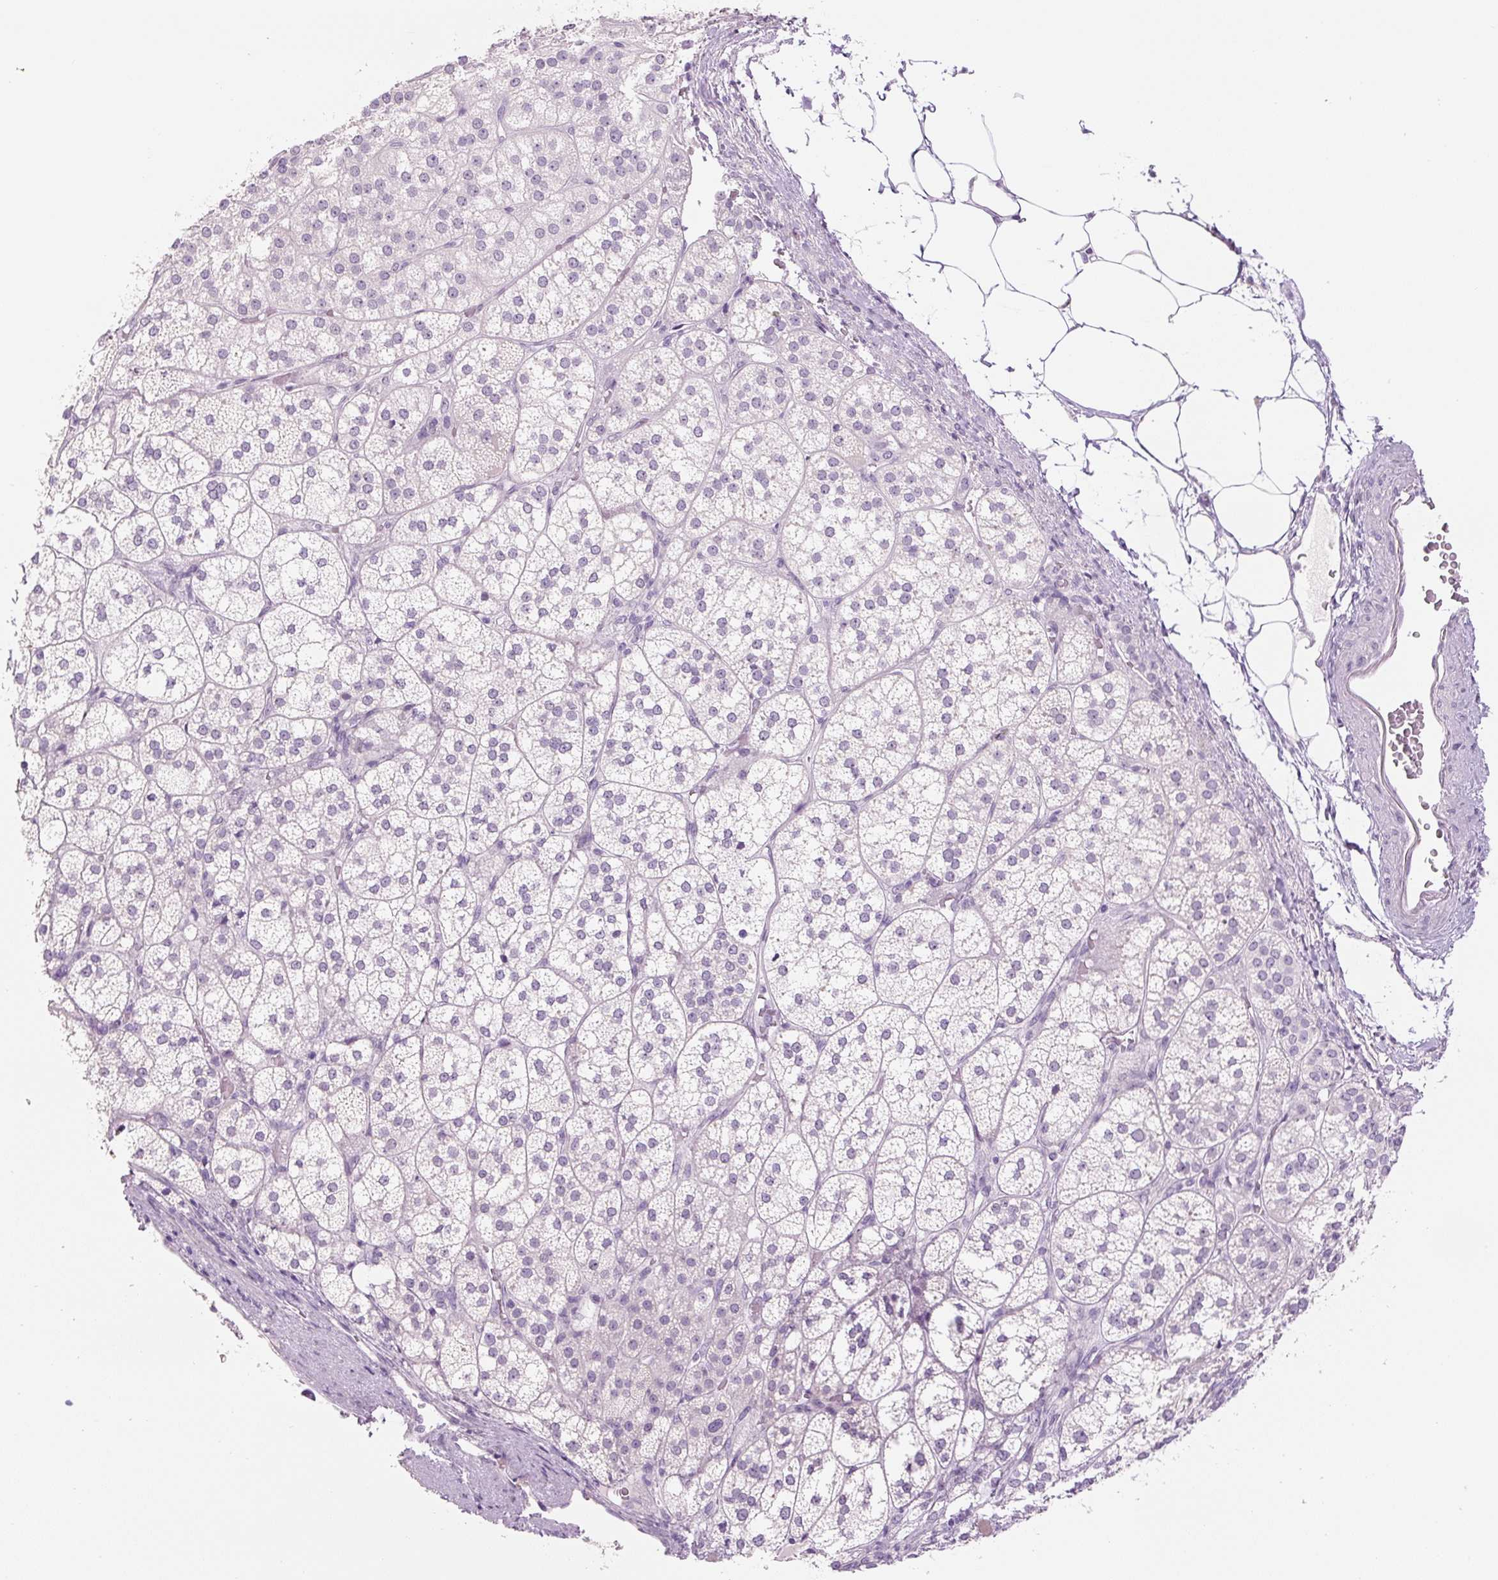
{"staining": {"intensity": "negative", "quantity": "none", "location": "none"}, "tissue": "adrenal gland", "cell_type": "Glandular cells", "image_type": "normal", "snomed": [{"axis": "morphology", "description": "Normal tissue, NOS"}, {"axis": "topography", "description": "Adrenal gland"}], "caption": "Immunohistochemistry (IHC) image of normal adrenal gland stained for a protein (brown), which shows no positivity in glandular cells. (DAB (3,3'-diaminobenzidine) IHC with hematoxylin counter stain).", "gene": "SIX1", "patient": {"sex": "female", "age": 60}}